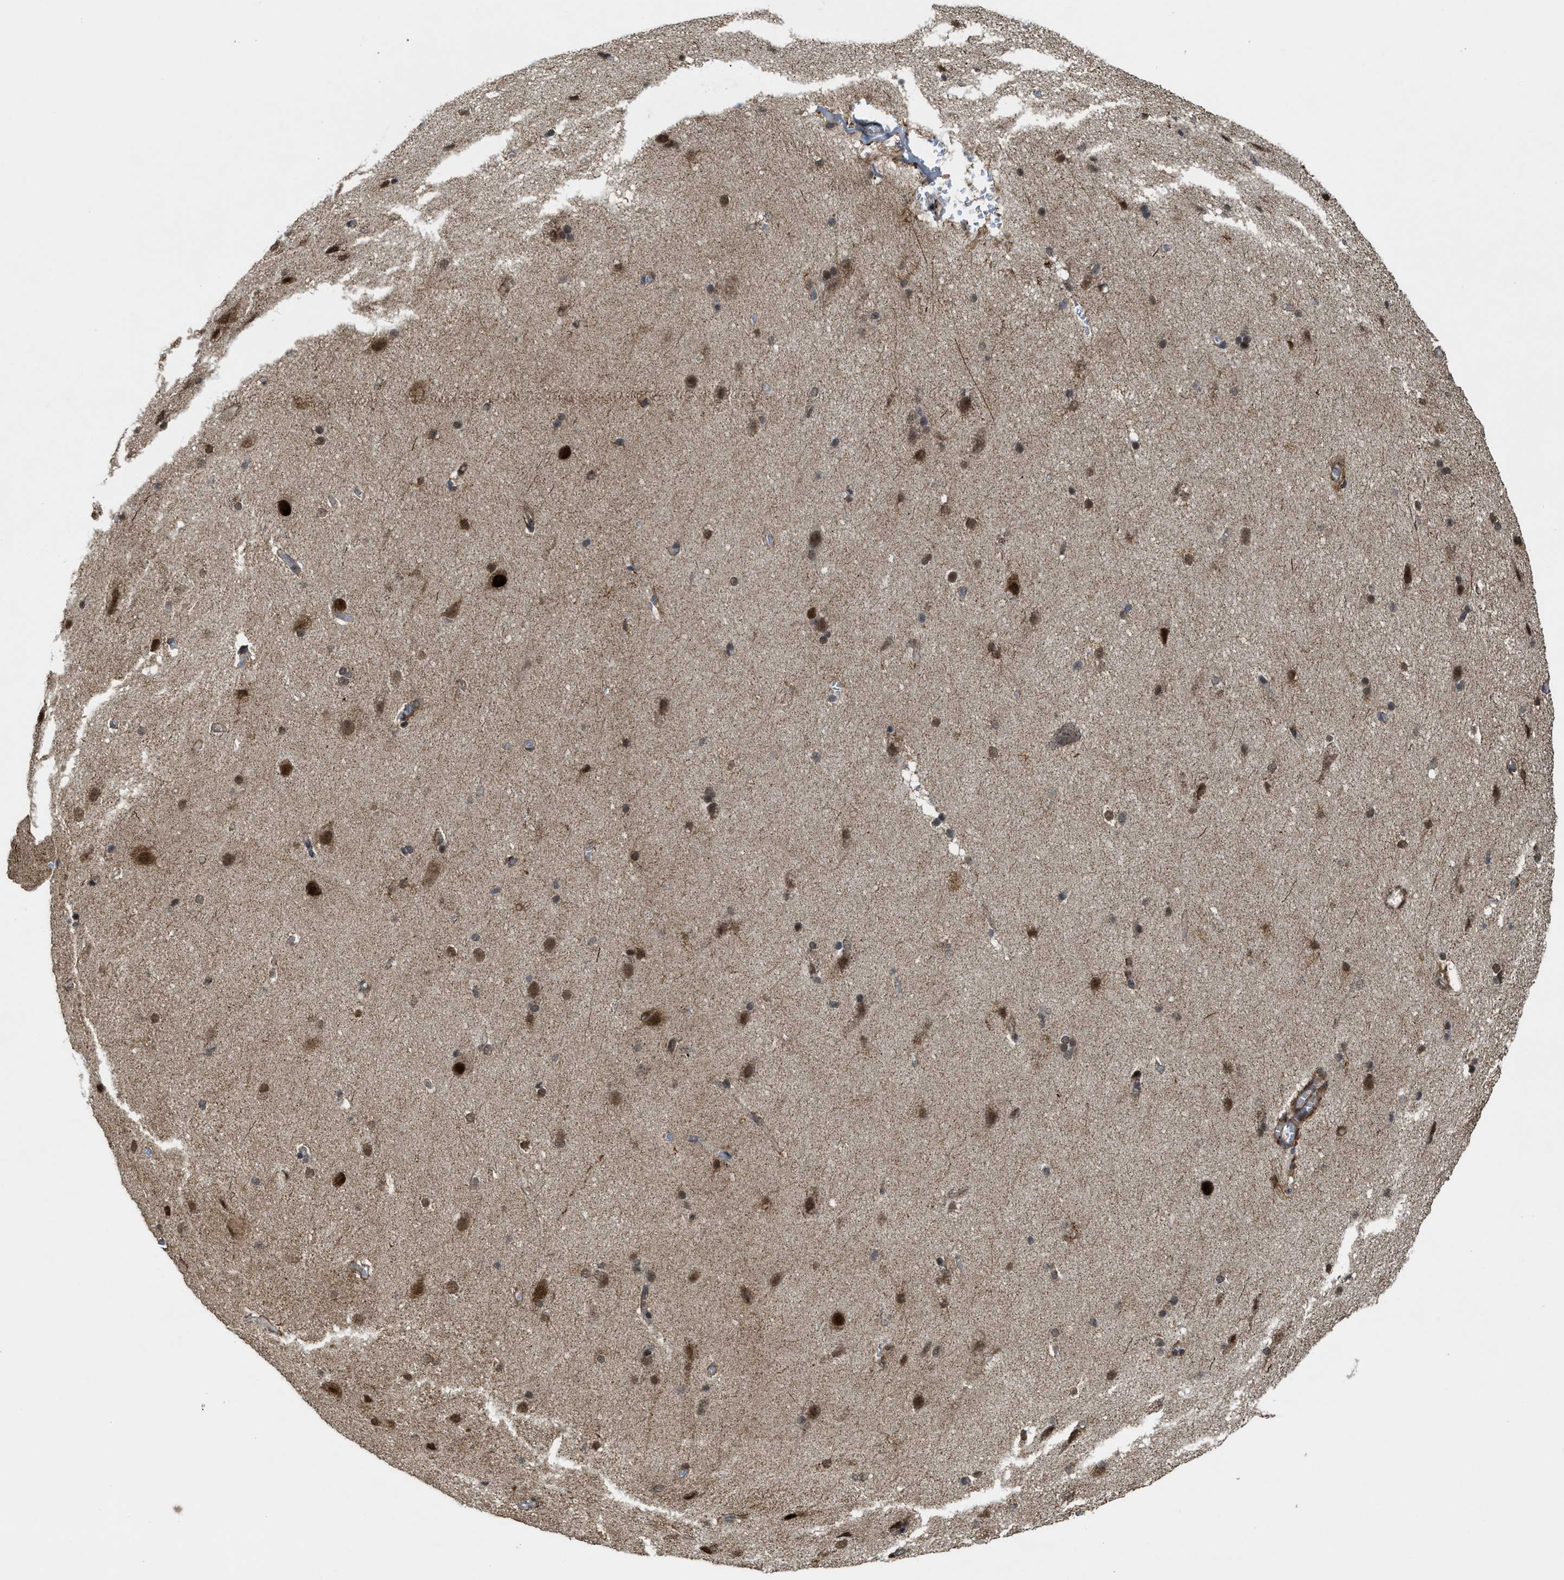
{"staining": {"intensity": "moderate", "quantity": "25%-75%", "location": "nuclear"}, "tissue": "cerebral cortex", "cell_type": "Endothelial cells", "image_type": "normal", "snomed": [{"axis": "morphology", "description": "Normal tissue, NOS"}, {"axis": "topography", "description": "Cerebral cortex"}, {"axis": "topography", "description": "Hippocampus"}], "caption": "Unremarkable cerebral cortex demonstrates moderate nuclear positivity in about 25%-75% of endothelial cells, visualized by immunohistochemistry. The protein is stained brown, and the nuclei are stained in blue (DAB IHC with brightfield microscopy, high magnification).", "gene": "ZNF250", "patient": {"sex": "female", "age": 19}}